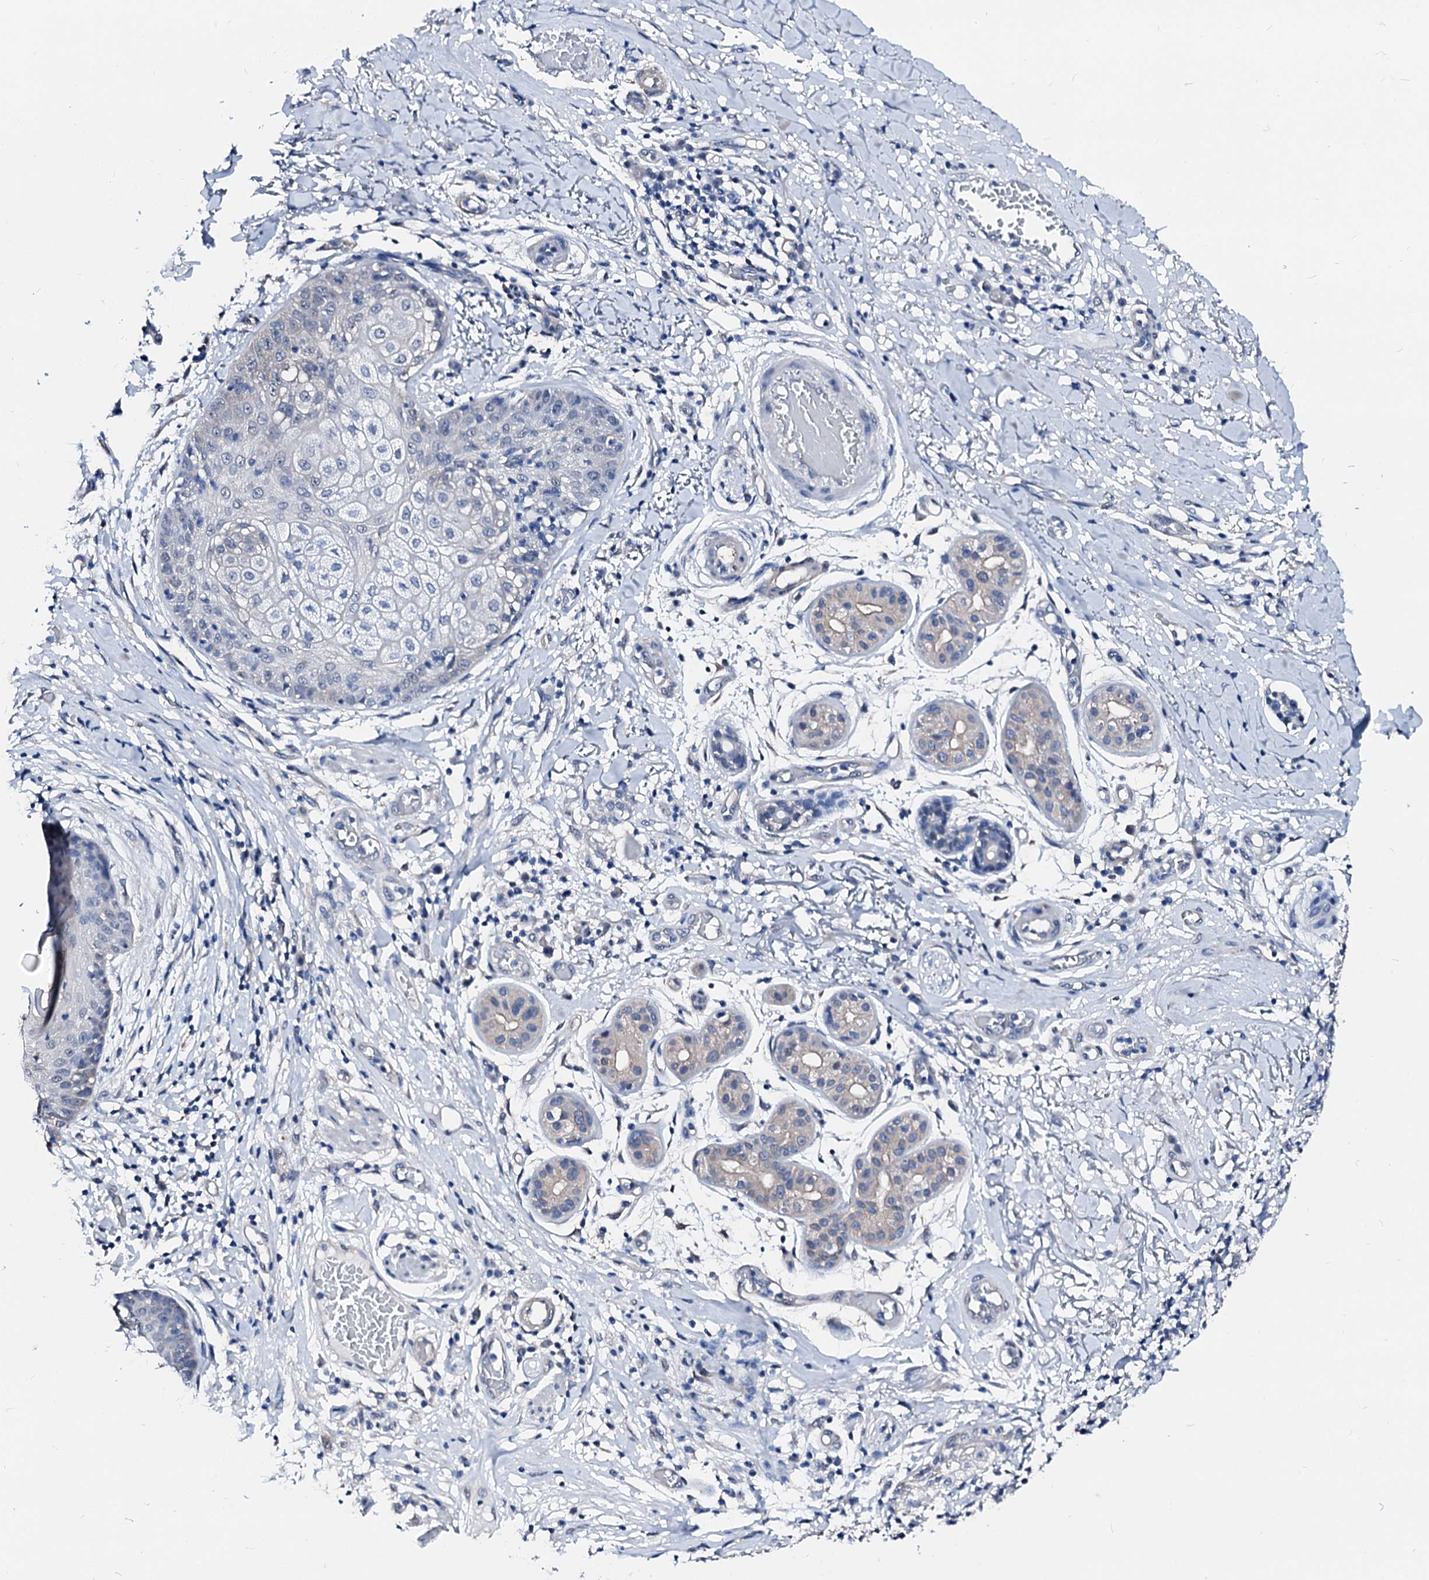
{"staining": {"intensity": "weak", "quantity": "<25%", "location": "nuclear"}, "tissue": "skin cancer", "cell_type": "Tumor cells", "image_type": "cancer", "snomed": [{"axis": "morphology", "description": "Squamous cell carcinoma, NOS"}, {"axis": "topography", "description": "Skin"}], "caption": "DAB (3,3'-diaminobenzidine) immunohistochemical staining of skin squamous cell carcinoma displays no significant staining in tumor cells.", "gene": "CSN2", "patient": {"sex": "female", "age": 88}}